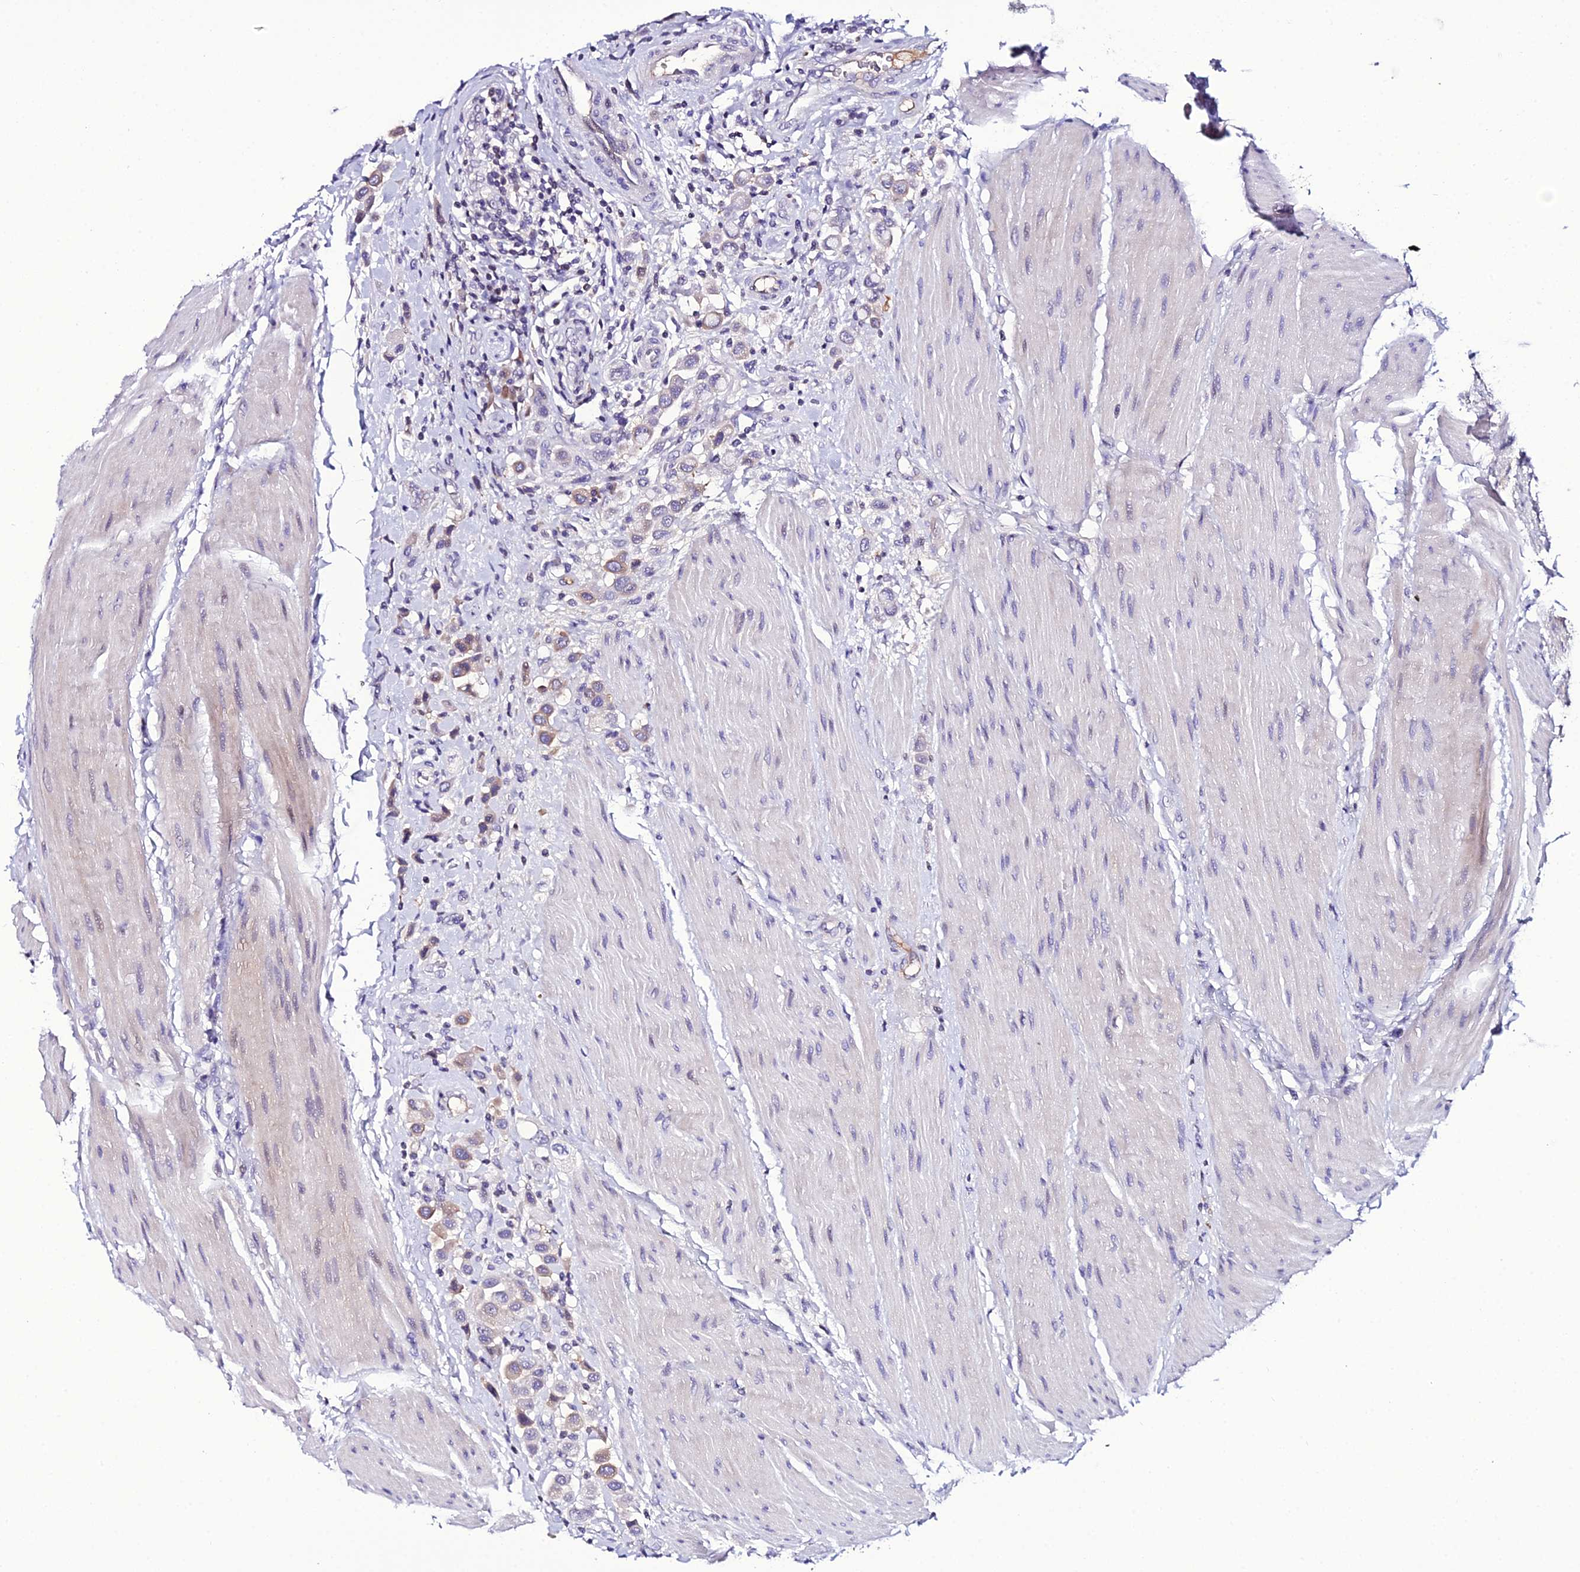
{"staining": {"intensity": "moderate", "quantity": "<25%", "location": "cytoplasmic/membranous"}, "tissue": "urothelial cancer", "cell_type": "Tumor cells", "image_type": "cancer", "snomed": [{"axis": "morphology", "description": "Urothelial carcinoma, High grade"}, {"axis": "topography", "description": "Urinary bladder"}], "caption": "IHC micrograph of human high-grade urothelial carcinoma stained for a protein (brown), which reveals low levels of moderate cytoplasmic/membranous positivity in approximately <25% of tumor cells.", "gene": "DEFB132", "patient": {"sex": "male", "age": 50}}